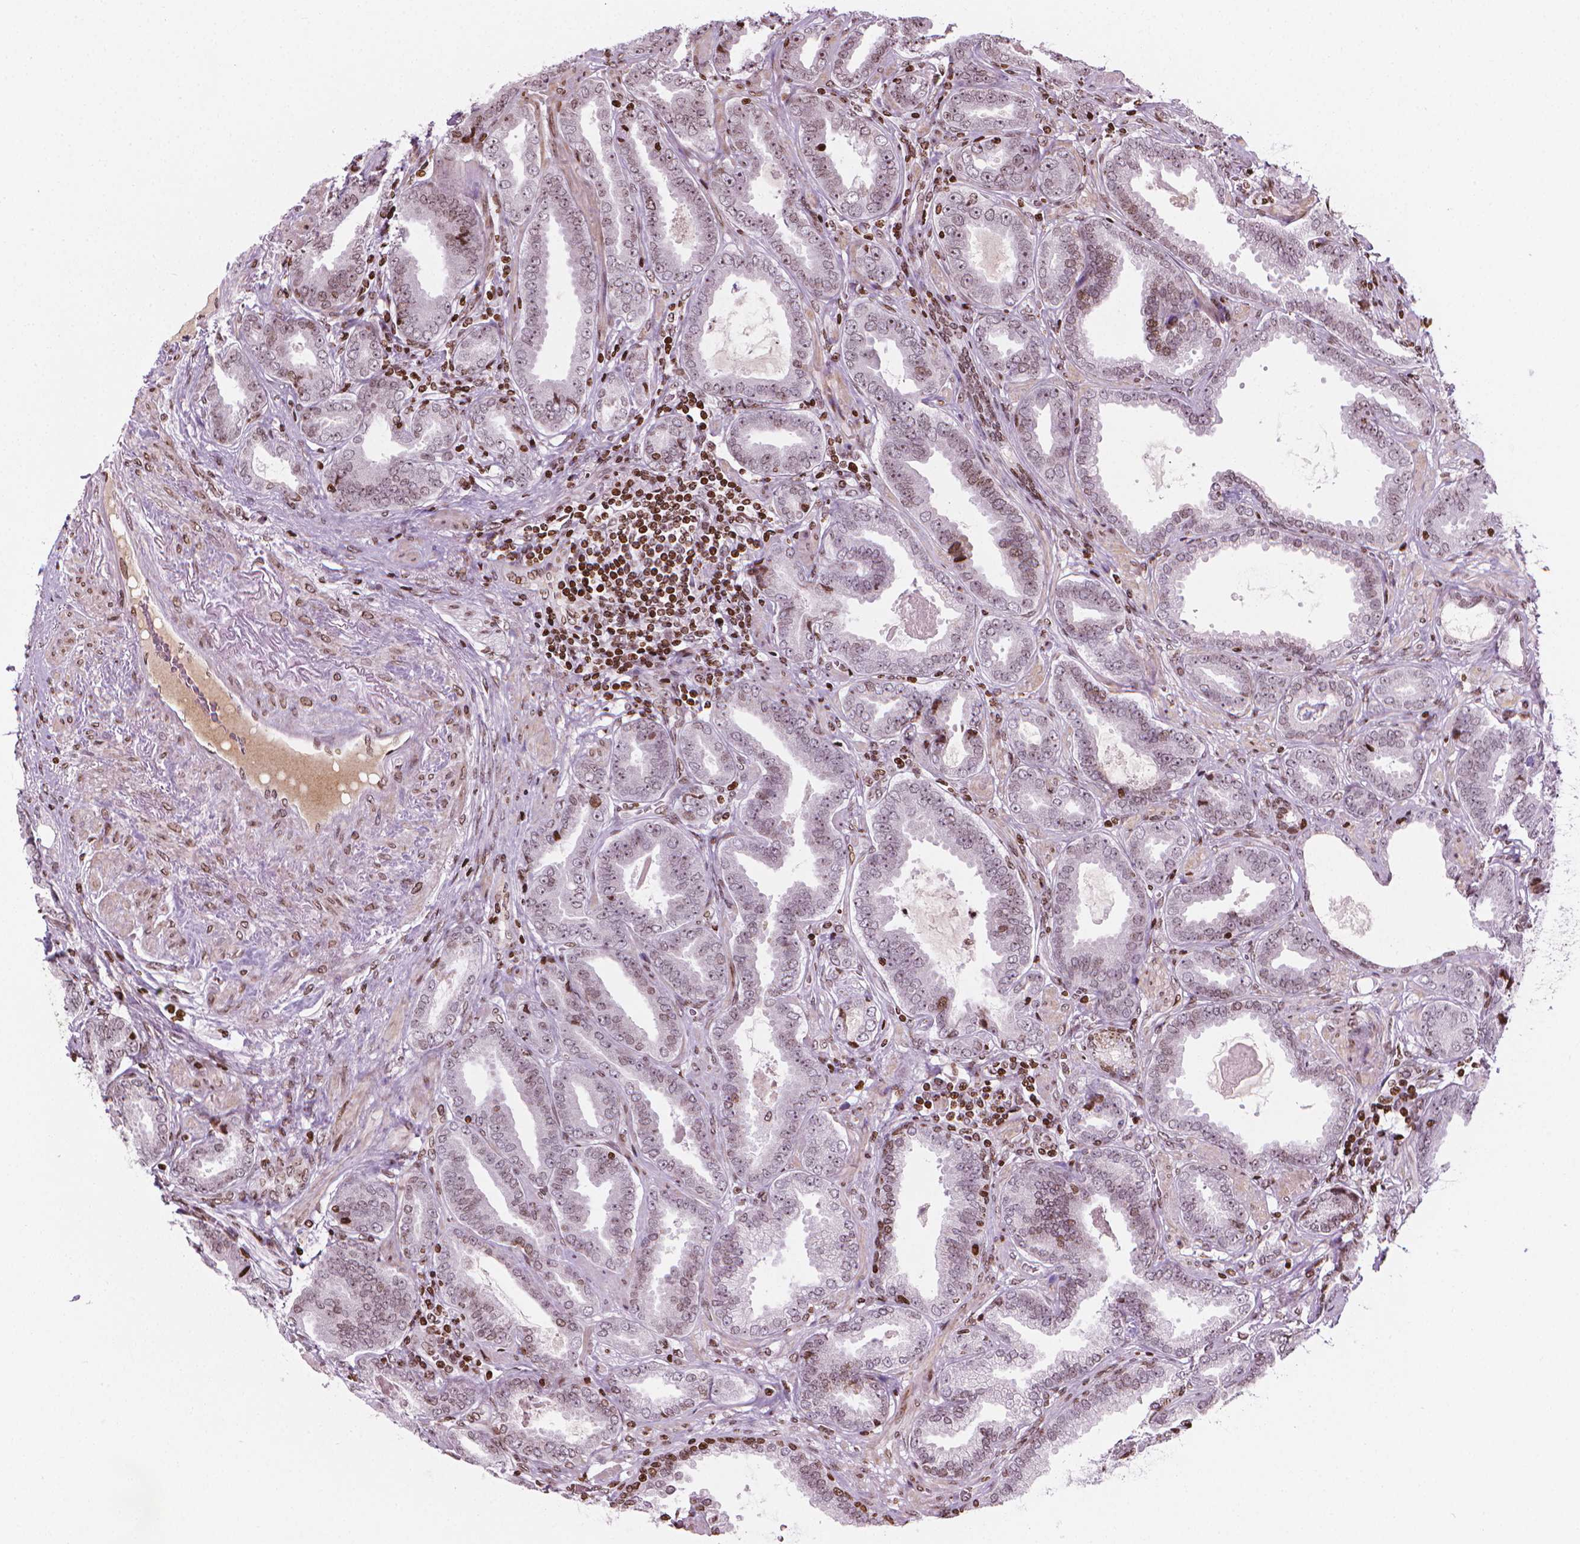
{"staining": {"intensity": "moderate", "quantity": "<25%", "location": "nuclear"}, "tissue": "prostate cancer", "cell_type": "Tumor cells", "image_type": "cancer", "snomed": [{"axis": "morphology", "description": "Adenocarcinoma, NOS"}, {"axis": "topography", "description": "Prostate"}], "caption": "An immunohistochemistry (IHC) histopathology image of neoplastic tissue is shown. Protein staining in brown highlights moderate nuclear positivity in adenocarcinoma (prostate) within tumor cells.", "gene": "PIP4K2A", "patient": {"sex": "male", "age": 64}}